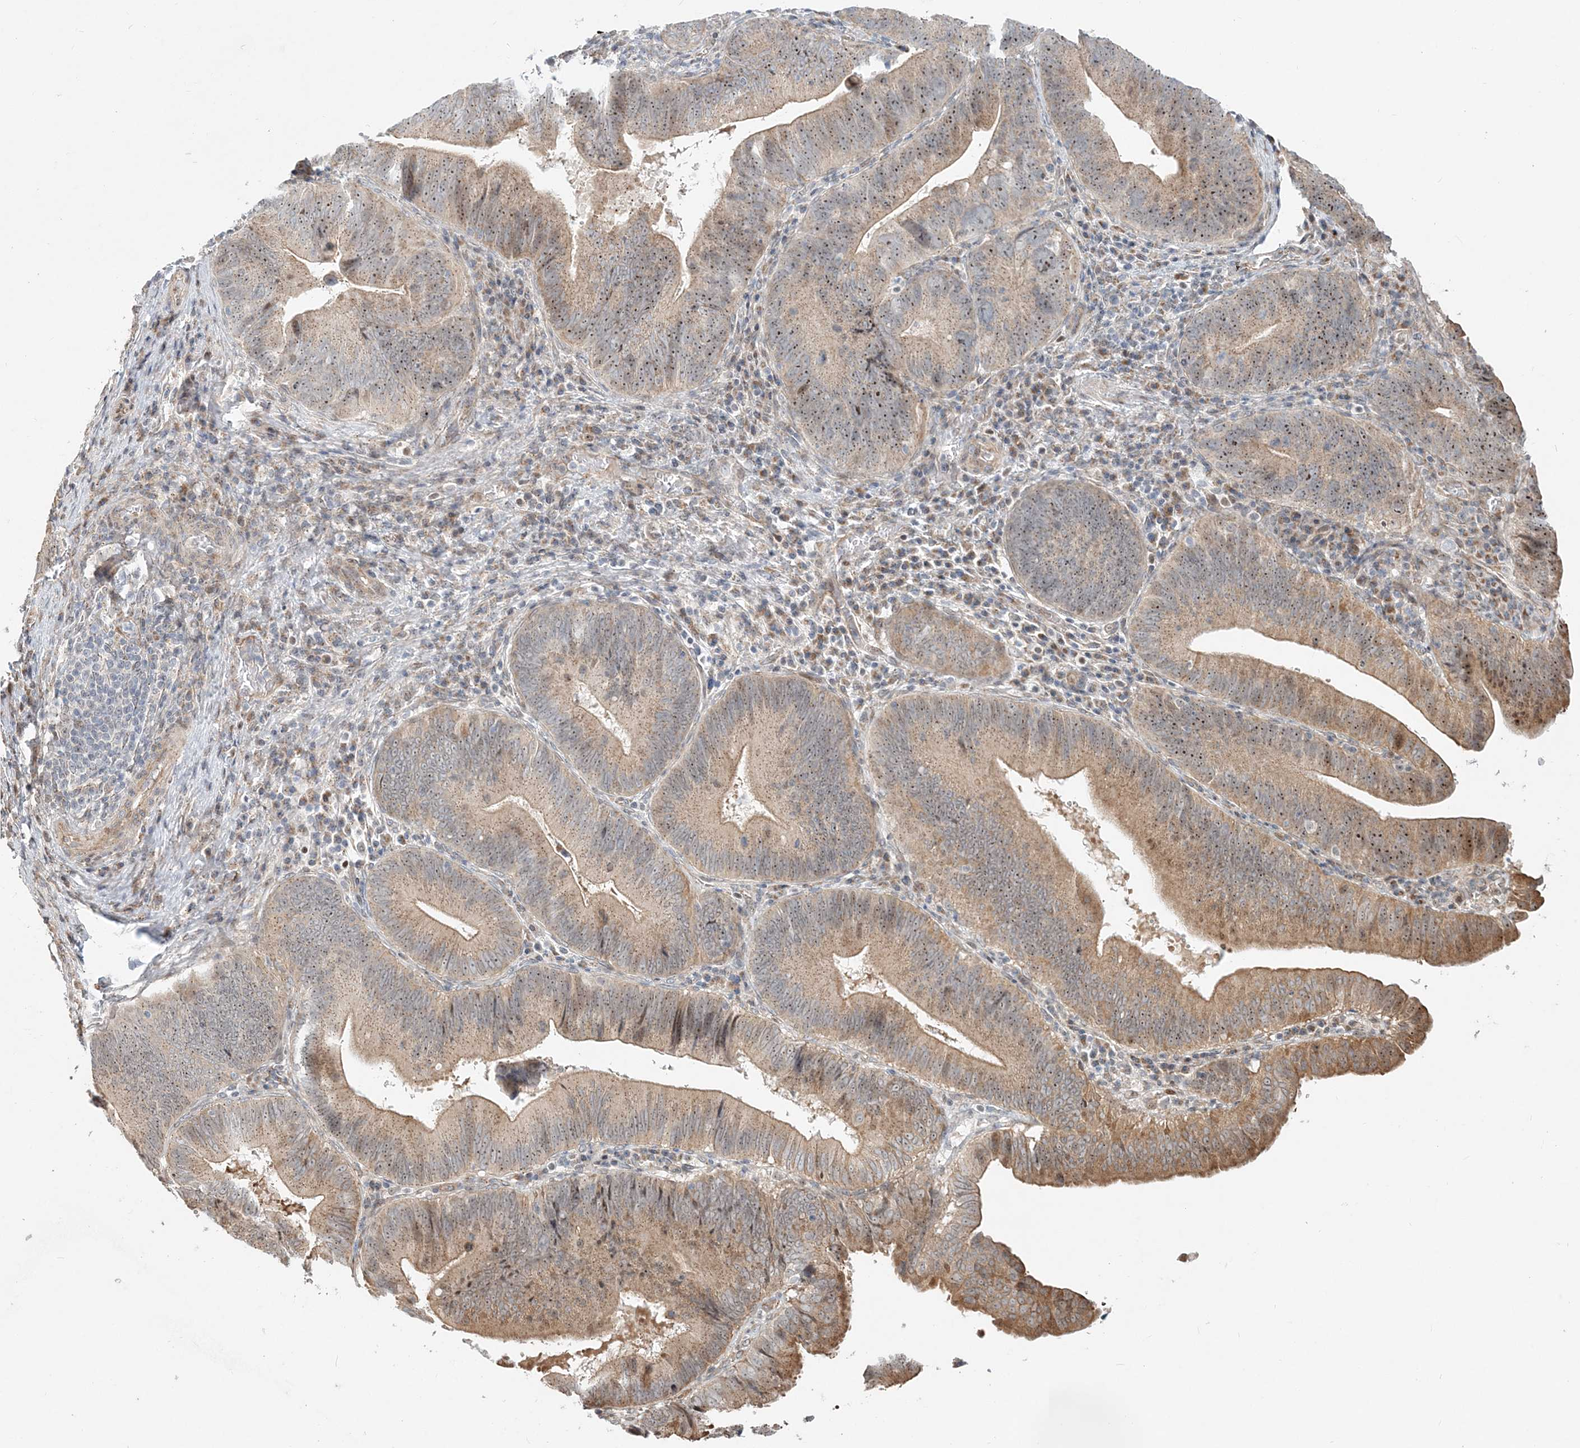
{"staining": {"intensity": "moderate", "quantity": ">75%", "location": "cytoplasmic/membranous,nuclear"}, "tissue": "pancreatic cancer", "cell_type": "Tumor cells", "image_type": "cancer", "snomed": [{"axis": "morphology", "description": "Adenocarcinoma, NOS"}, {"axis": "topography", "description": "Pancreas"}], "caption": "Pancreatic cancer stained with immunohistochemistry (IHC) reveals moderate cytoplasmic/membranous and nuclear staining in approximately >75% of tumor cells.", "gene": "CXXC5", "patient": {"sex": "male", "age": 63}}